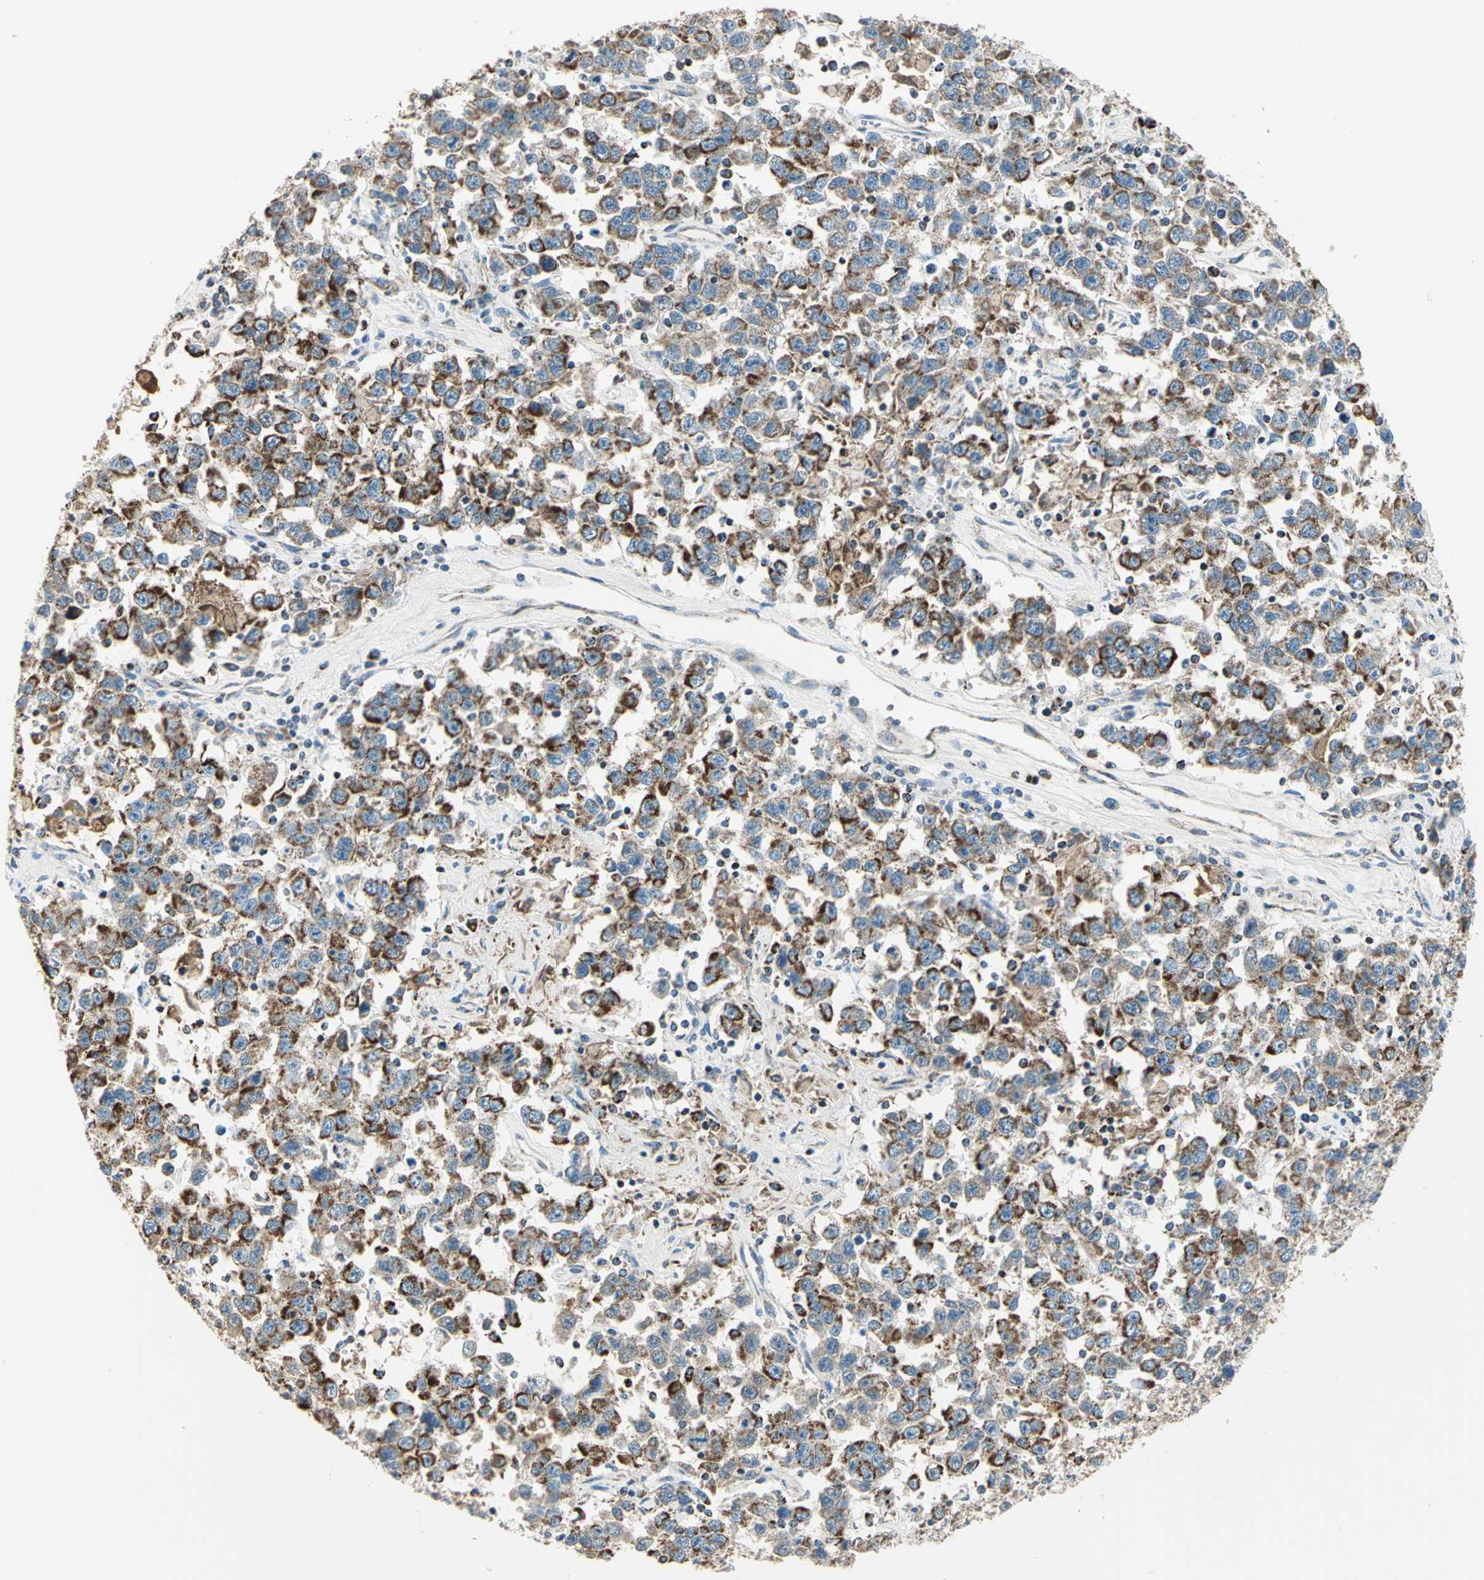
{"staining": {"intensity": "strong", "quantity": ">75%", "location": "cytoplasmic/membranous"}, "tissue": "testis cancer", "cell_type": "Tumor cells", "image_type": "cancer", "snomed": [{"axis": "morphology", "description": "Seminoma, NOS"}, {"axis": "topography", "description": "Testis"}], "caption": "This photomicrograph shows testis cancer stained with immunohistochemistry (IHC) to label a protein in brown. The cytoplasmic/membranous of tumor cells show strong positivity for the protein. Nuclei are counter-stained blue.", "gene": "ACADM", "patient": {"sex": "male", "age": 41}}